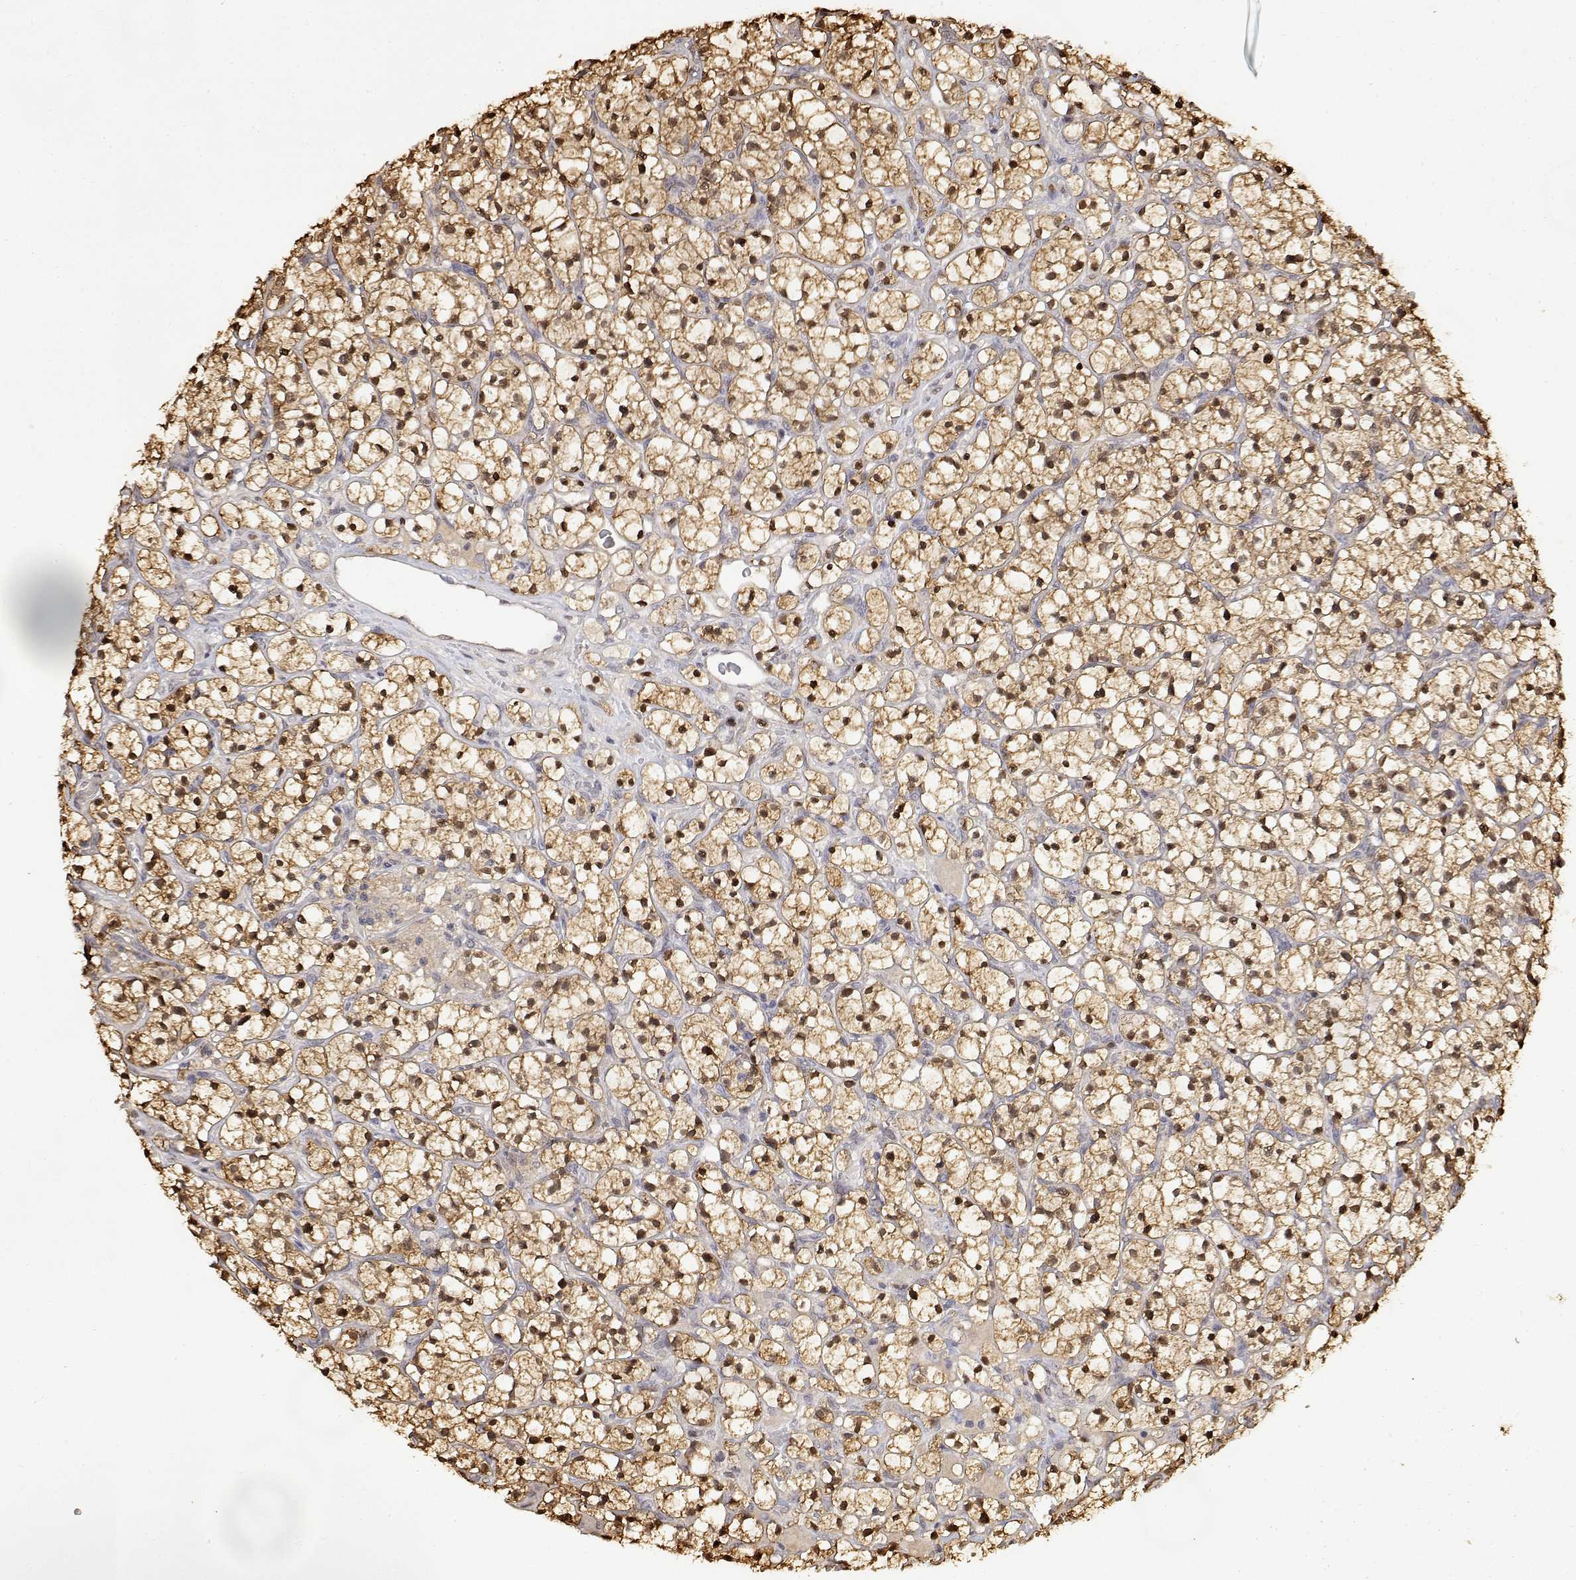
{"staining": {"intensity": "moderate", "quantity": ">75%", "location": "cytoplasmic/membranous,nuclear"}, "tissue": "renal cancer", "cell_type": "Tumor cells", "image_type": "cancer", "snomed": [{"axis": "morphology", "description": "Adenocarcinoma, NOS"}, {"axis": "topography", "description": "Kidney"}], "caption": "Human adenocarcinoma (renal) stained with a protein marker reveals moderate staining in tumor cells.", "gene": "TPI1", "patient": {"sex": "female", "age": 64}}